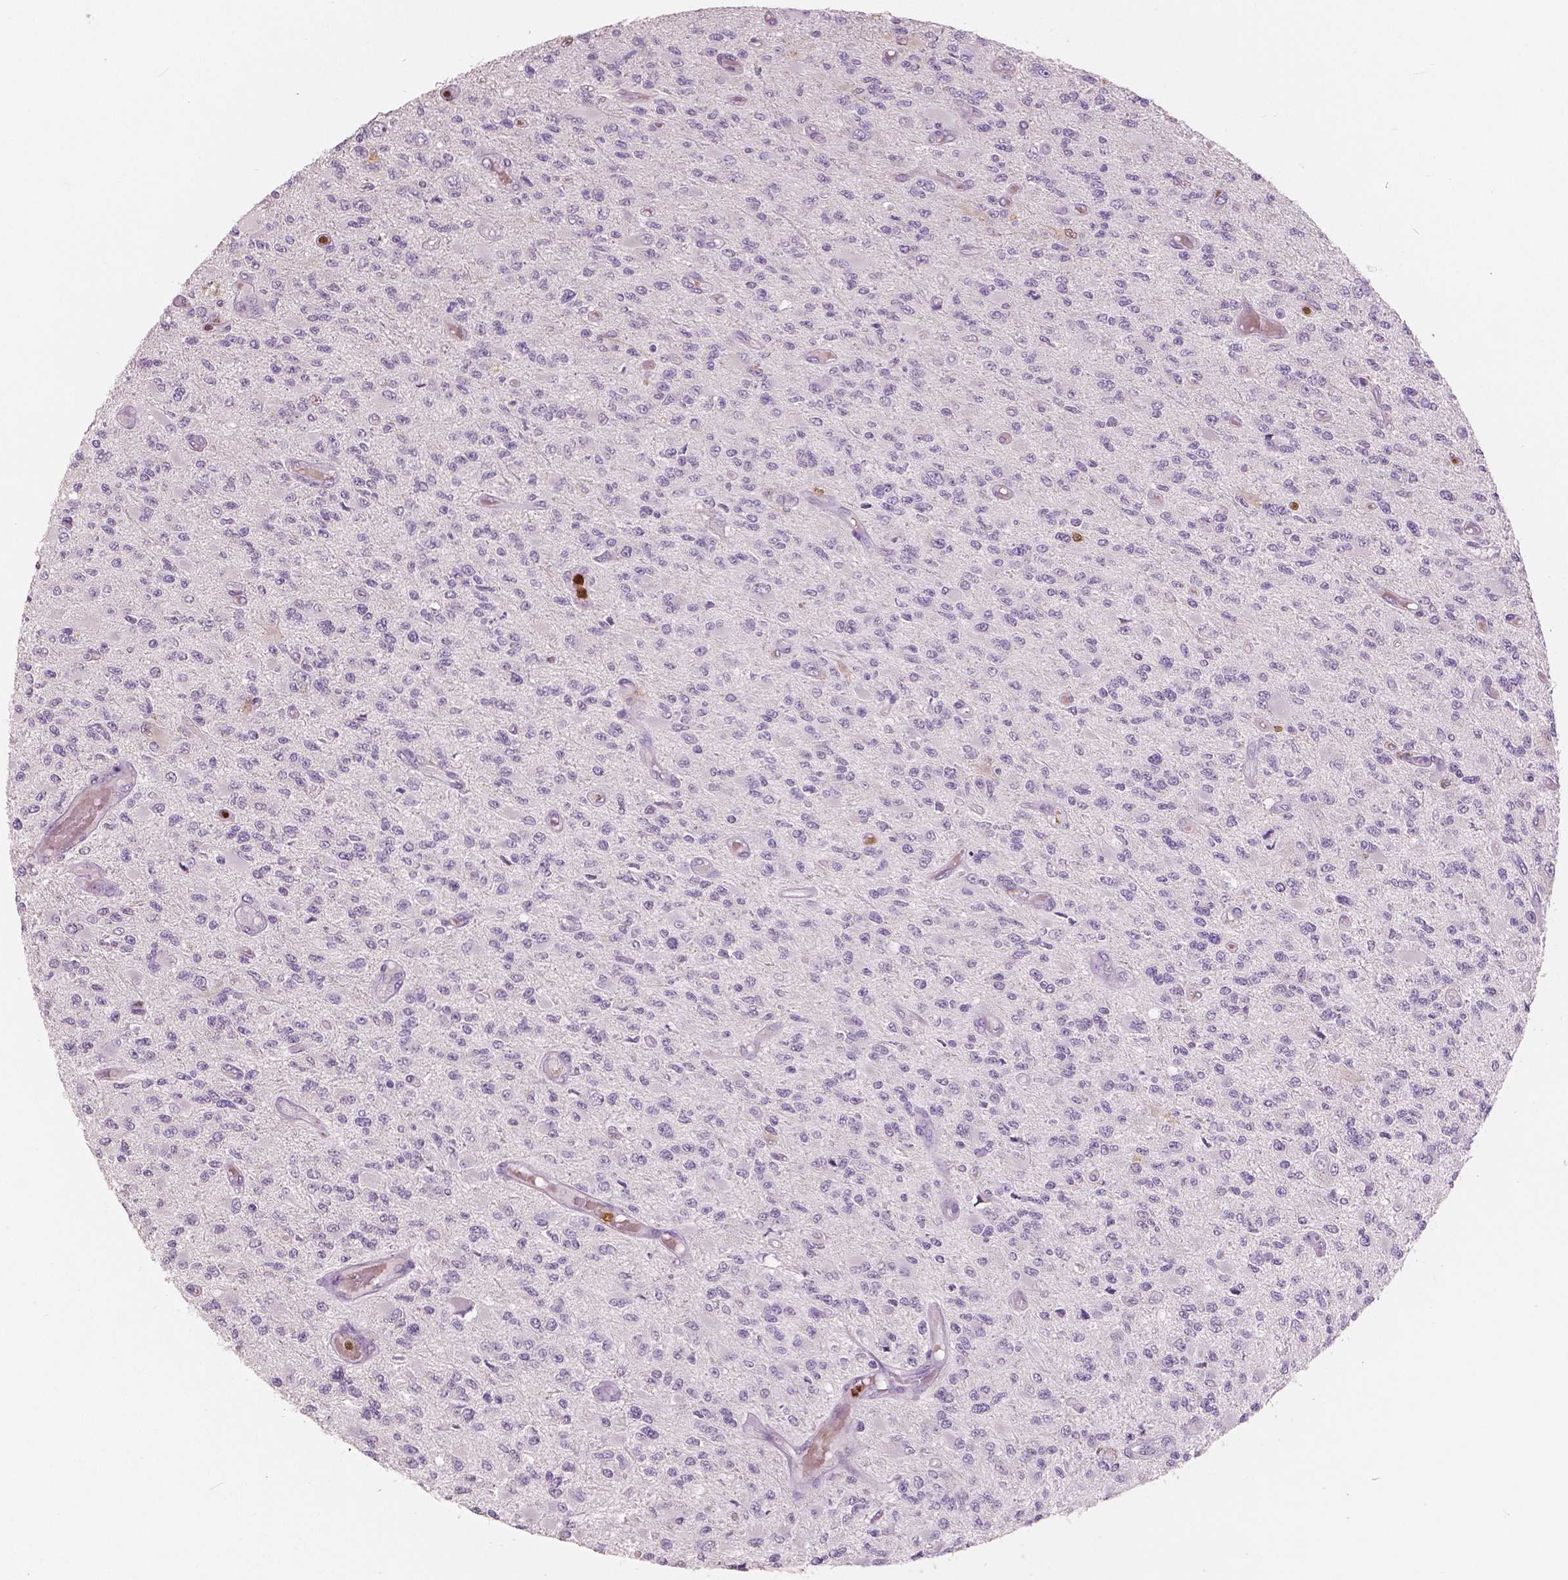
{"staining": {"intensity": "negative", "quantity": "none", "location": "none"}, "tissue": "glioma", "cell_type": "Tumor cells", "image_type": "cancer", "snomed": [{"axis": "morphology", "description": "Glioma, malignant, High grade"}, {"axis": "topography", "description": "Brain"}], "caption": "This is a photomicrograph of immunohistochemistry (IHC) staining of glioma, which shows no expression in tumor cells.", "gene": "S100A4", "patient": {"sex": "female", "age": 63}}